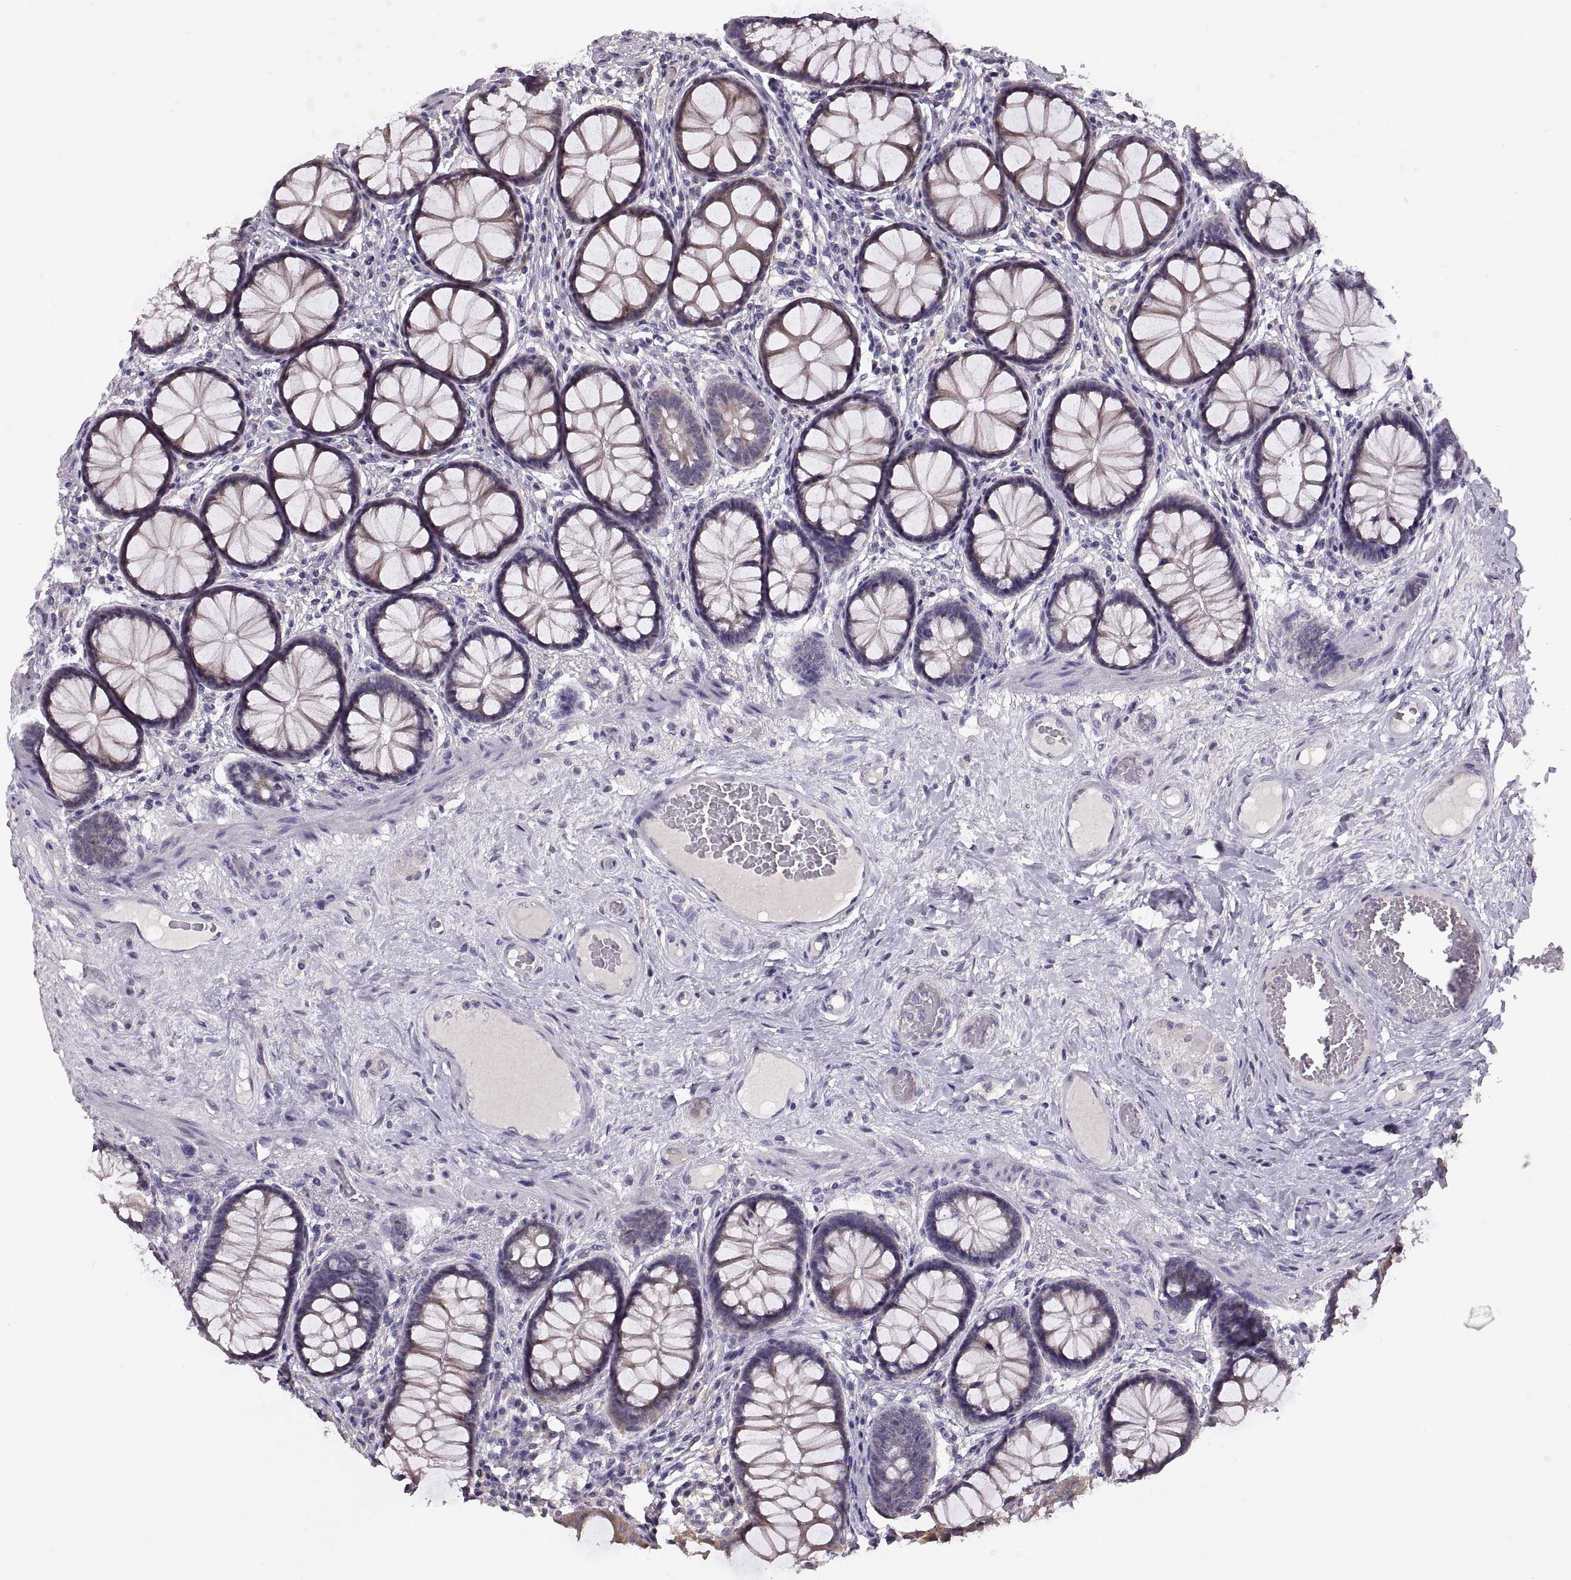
{"staining": {"intensity": "negative", "quantity": "none", "location": "none"}, "tissue": "colon", "cell_type": "Endothelial cells", "image_type": "normal", "snomed": [{"axis": "morphology", "description": "Normal tissue, NOS"}, {"axis": "topography", "description": "Colon"}], "caption": "An image of colon stained for a protein exhibits no brown staining in endothelial cells.", "gene": "ACSBG2", "patient": {"sex": "female", "age": 65}}